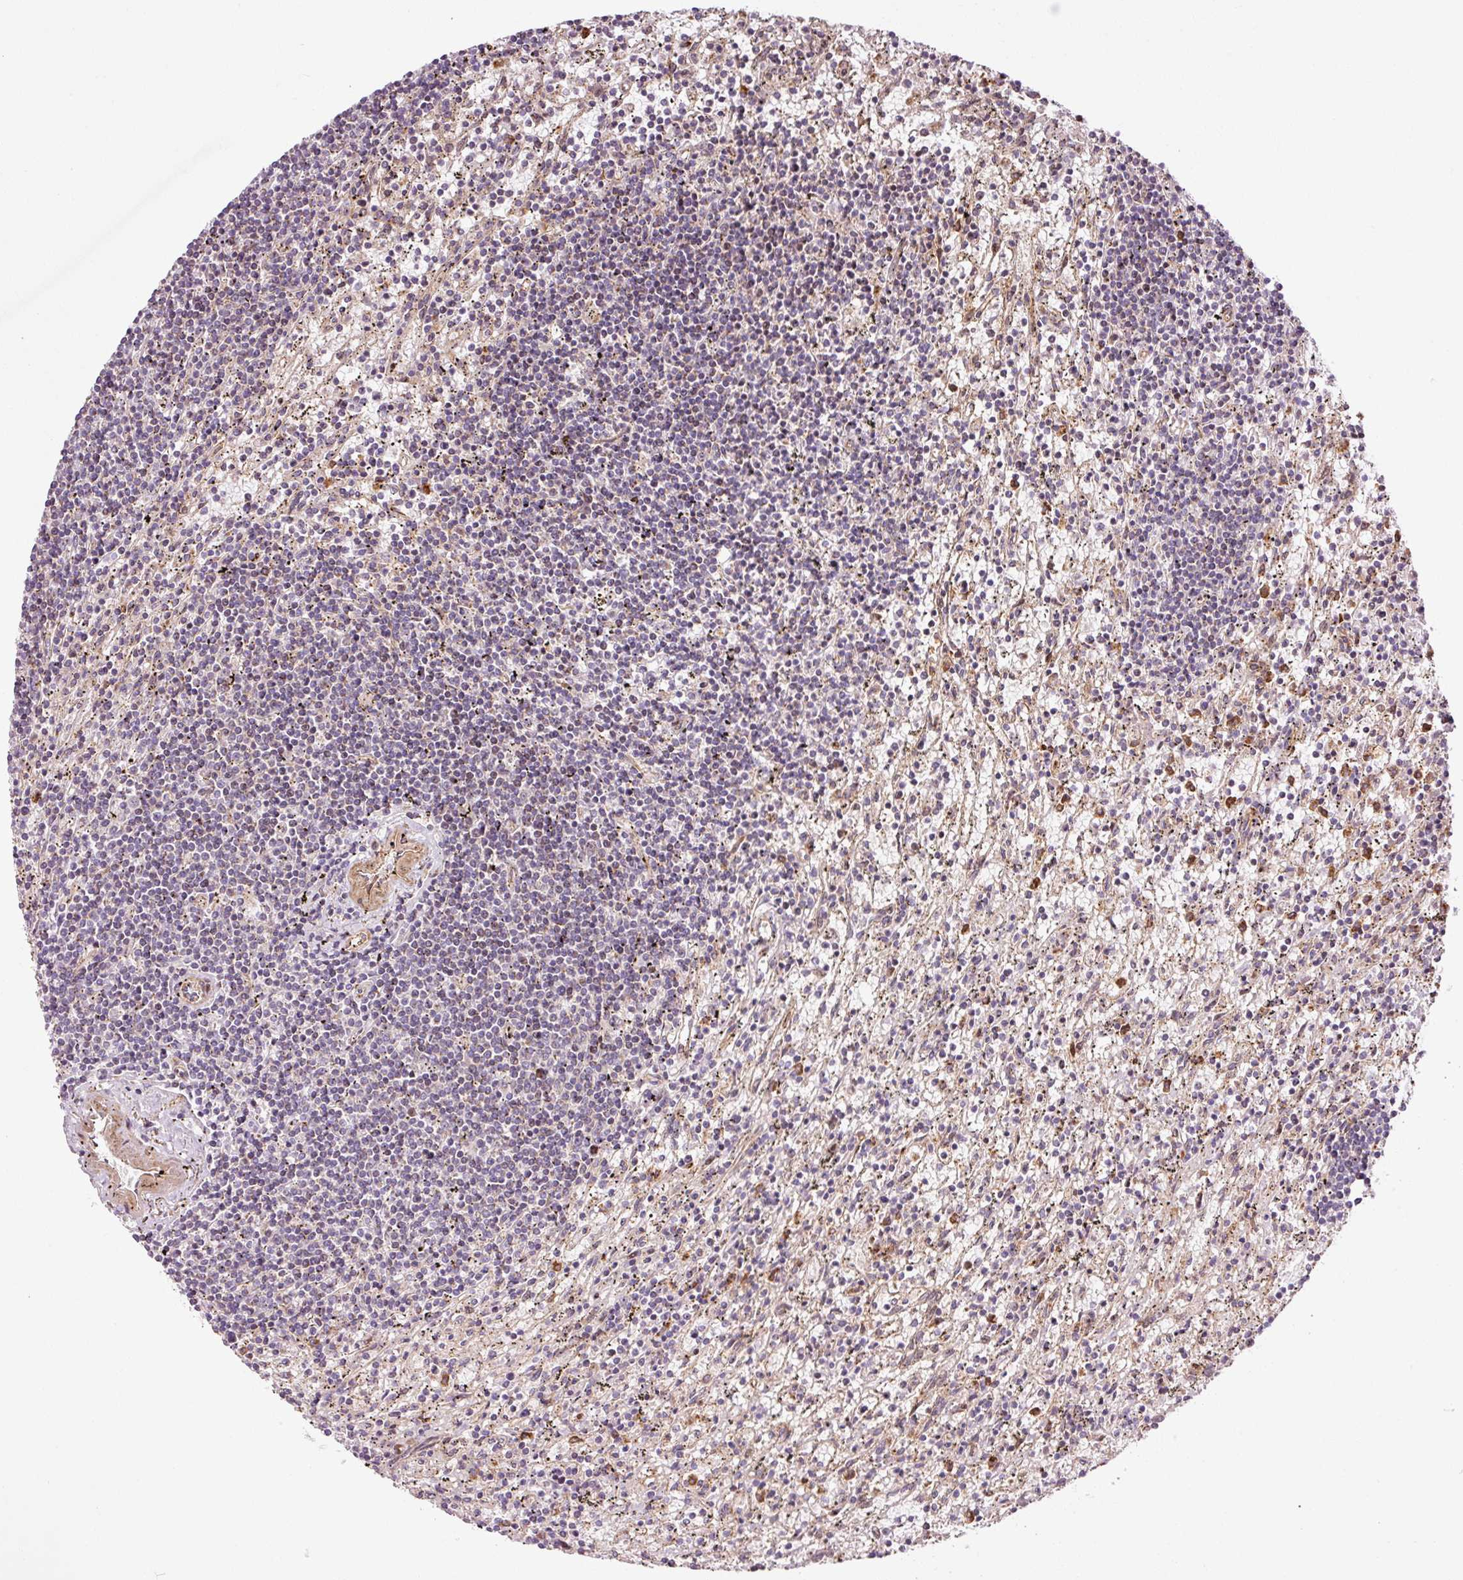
{"staining": {"intensity": "negative", "quantity": "none", "location": "none"}, "tissue": "lymphoma", "cell_type": "Tumor cells", "image_type": "cancer", "snomed": [{"axis": "morphology", "description": "Malignant lymphoma, non-Hodgkin's type, Low grade"}, {"axis": "topography", "description": "Spleen"}], "caption": "Tumor cells show no significant staining in lymphoma.", "gene": "ANKRD20A1", "patient": {"sex": "male", "age": 76}}